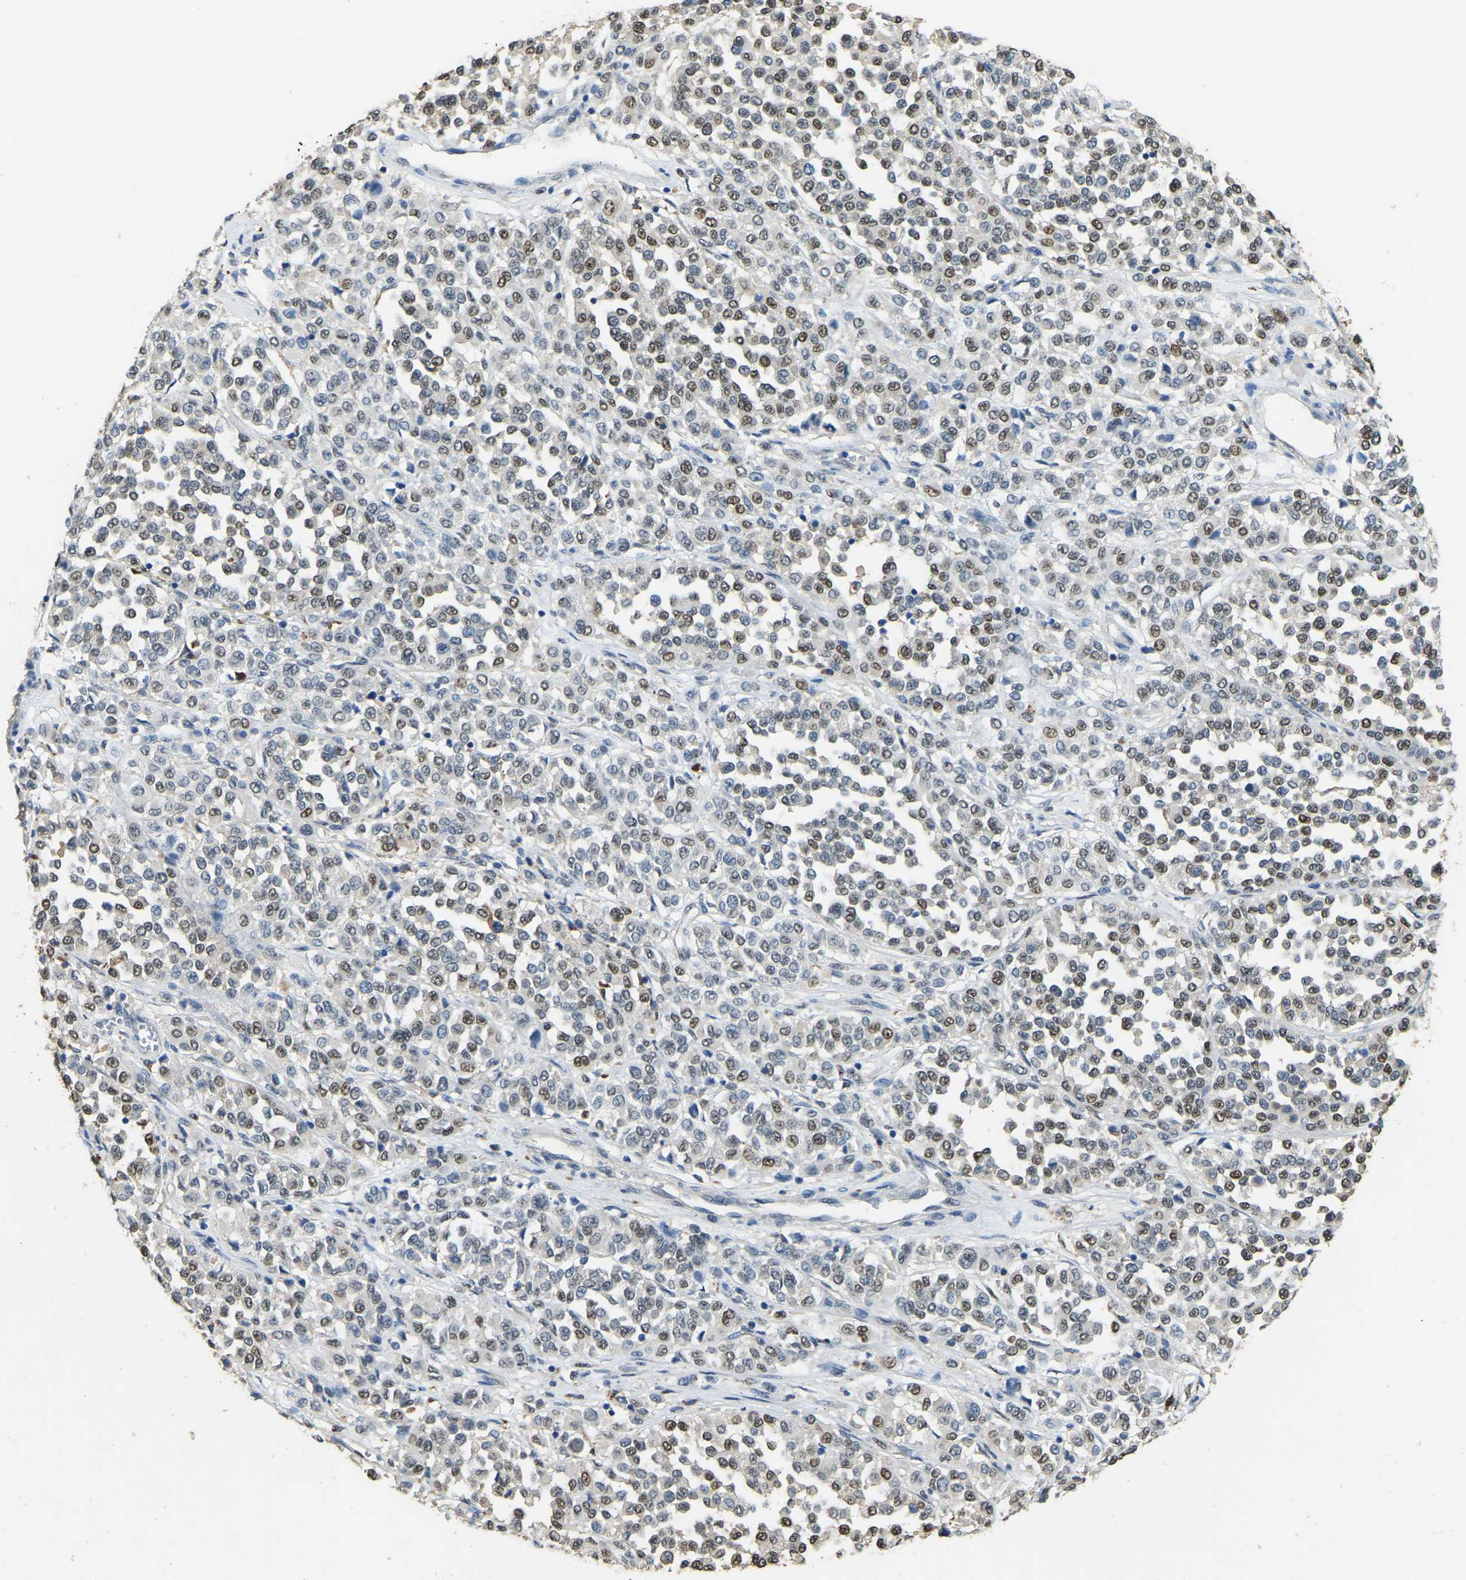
{"staining": {"intensity": "moderate", "quantity": ">75%", "location": "nuclear"}, "tissue": "melanoma", "cell_type": "Tumor cells", "image_type": "cancer", "snomed": [{"axis": "morphology", "description": "Malignant melanoma, Metastatic site"}, {"axis": "topography", "description": "Pancreas"}], "caption": "DAB (3,3'-diaminobenzidine) immunohistochemical staining of human malignant melanoma (metastatic site) shows moderate nuclear protein positivity in about >75% of tumor cells. Nuclei are stained in blue.", "gene": "NANS", "patient": {"sex": "female", "age": 30}}